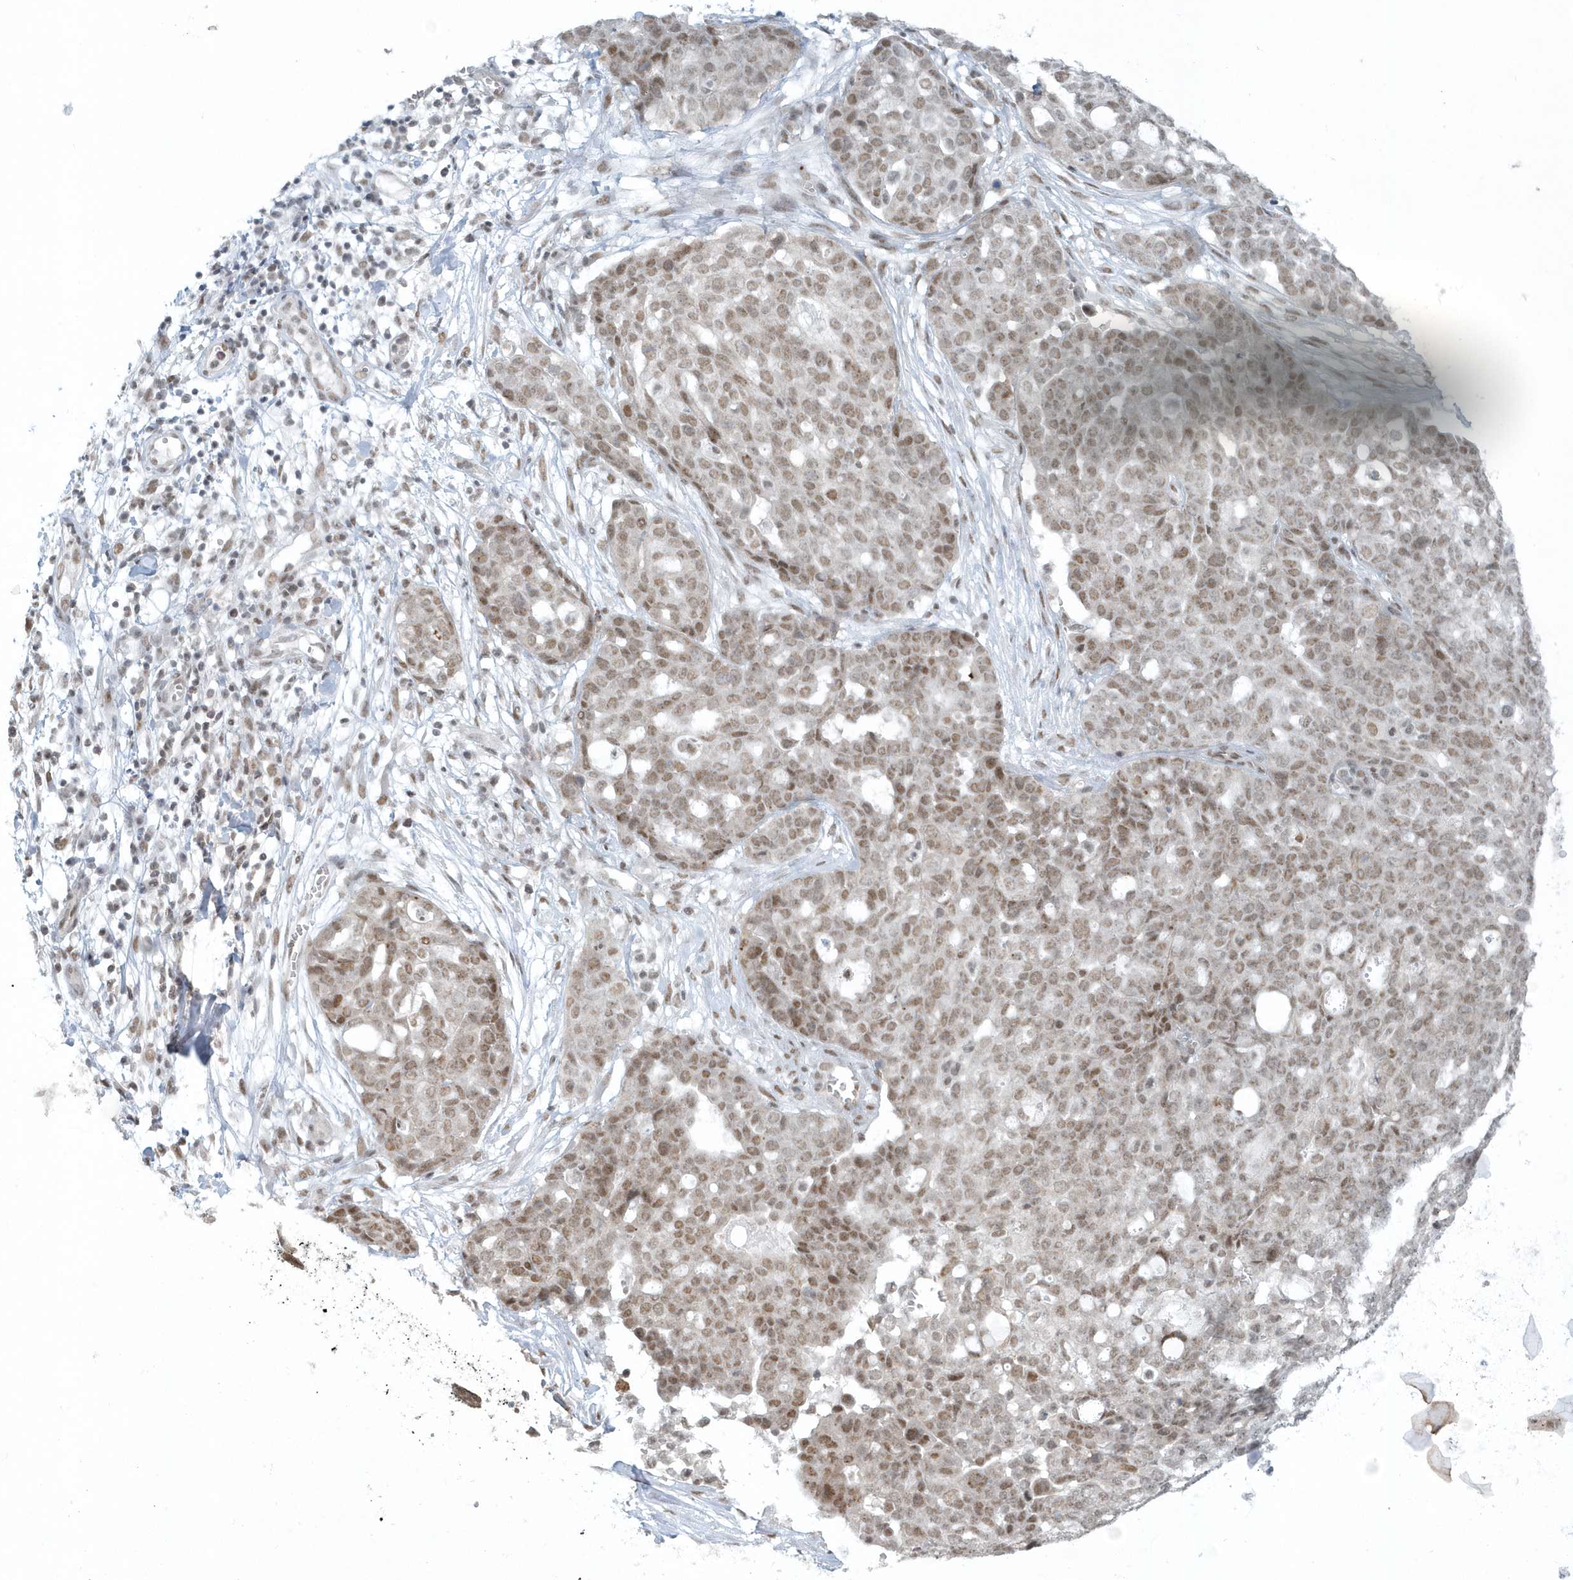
{"staining": {"intensity": "weak", "quantity": ">75%", "location": "nuclear"}, "tissue": "ovarian cancer", "cell_type": "Tumor cells", "image_type": "cancer", "snomed": [{"axis": "morphology", "description": "Cystadenocarcinoma, serous, NOS"}, {"axis": "topography", "description": "Soft tissue"}, {"axis": "topography", "description": "Ovary"}], "caption": "Immunohistochemical staining of human ovarian cancer displays weak nuclear protein expression in about >75% of tumor cells. The protein of interest is shown in brown color, while the nuclei are stained blue.", "gene": "YTHDC1", "patient": {"sex": "female", "age": 57}}